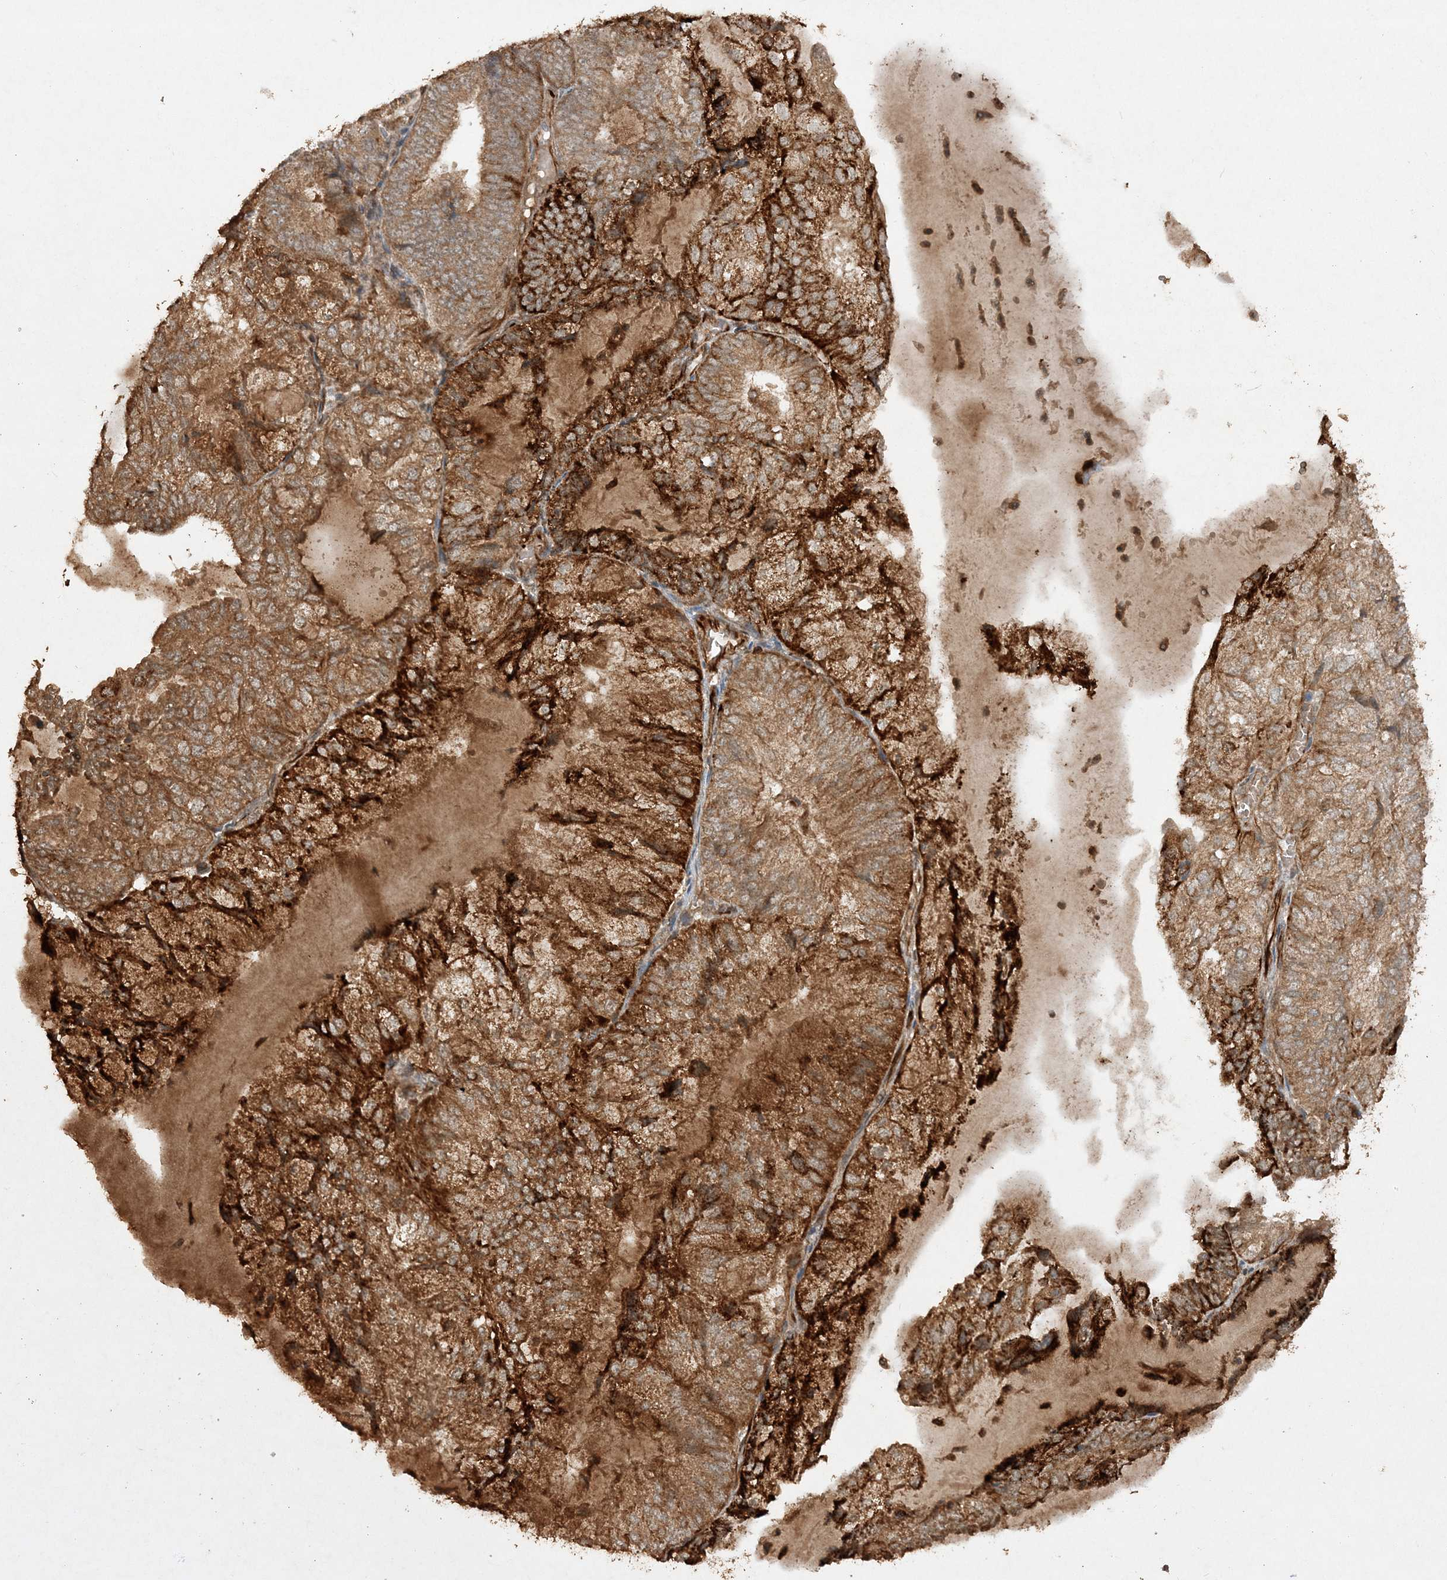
{"staining": {"intensity": "strong", "quantity": ">75%", "location": "cytoplasmic/membranous"}, "tissue": "endometrial cancer", "cell_type": "Tumor cells", "image_type": "cancer", "snomed": [{"axis": "morphology", "description": "Adenocarcinoma, NOS"}, {"axis": "topography", "description": "Endometrium"}], "caption": "An image of endometrial adenocarcinoma stained for a protein demonstrates strong cytoplasmic/membranous brown staining in tumor cells.", "gene": "AVPI1", "patient": {"sex": "female", "age": 81}}